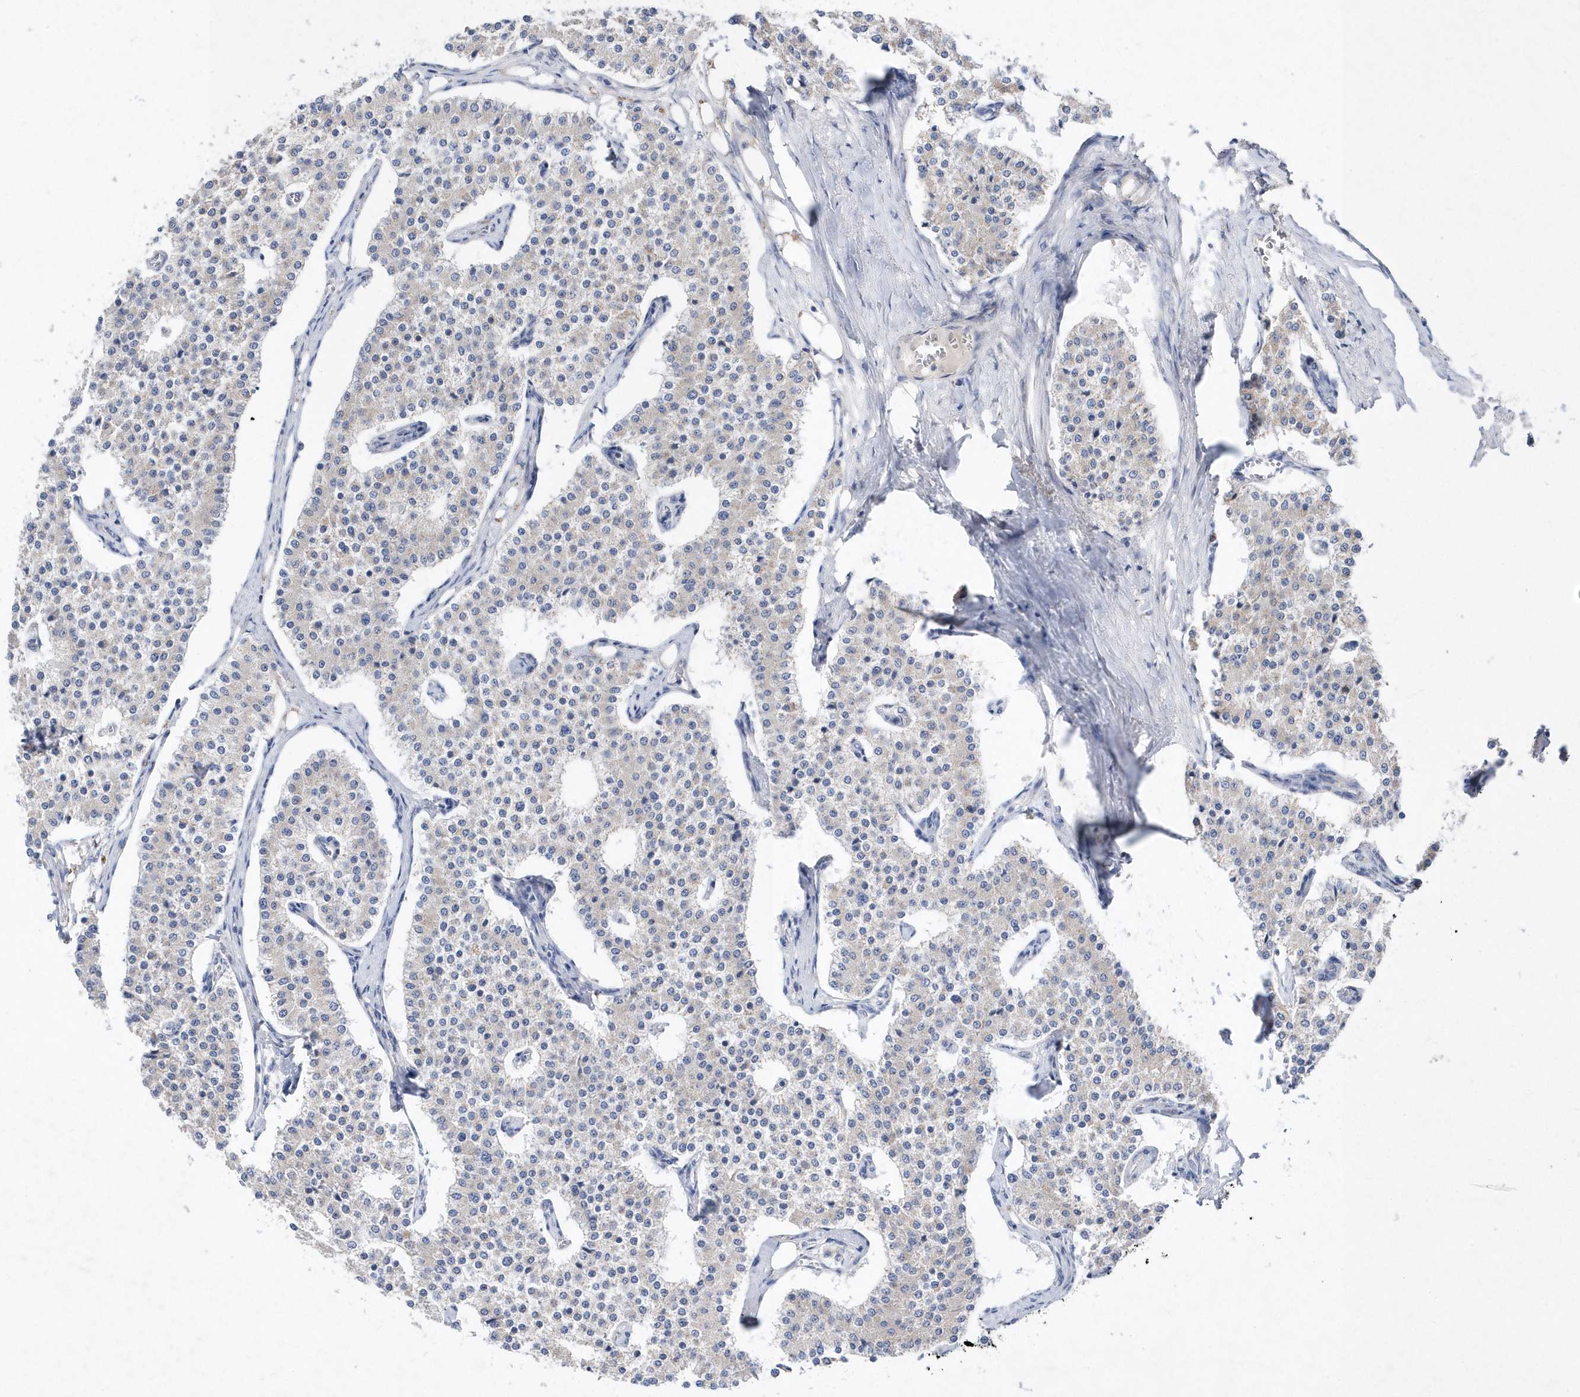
{"staining": {"intensity": "weak", "quantity": "<25%", "location": "cytoplasmic/membranous"}, "tissue": "carcinoid", "cell_type": "Tumor cells", "image_type": "cancer", "snomed": [{"axis": "morphology", "description": "Carcinoid, malignant, NOS"}, {"axis": "topography", "description": "Colon"}], "caption": "Image shows no protein expression in tumor cells of carcinoid (malignant) tissue.", "gene": "METTL8", "patient": {"sex": "female", "age": 52}}